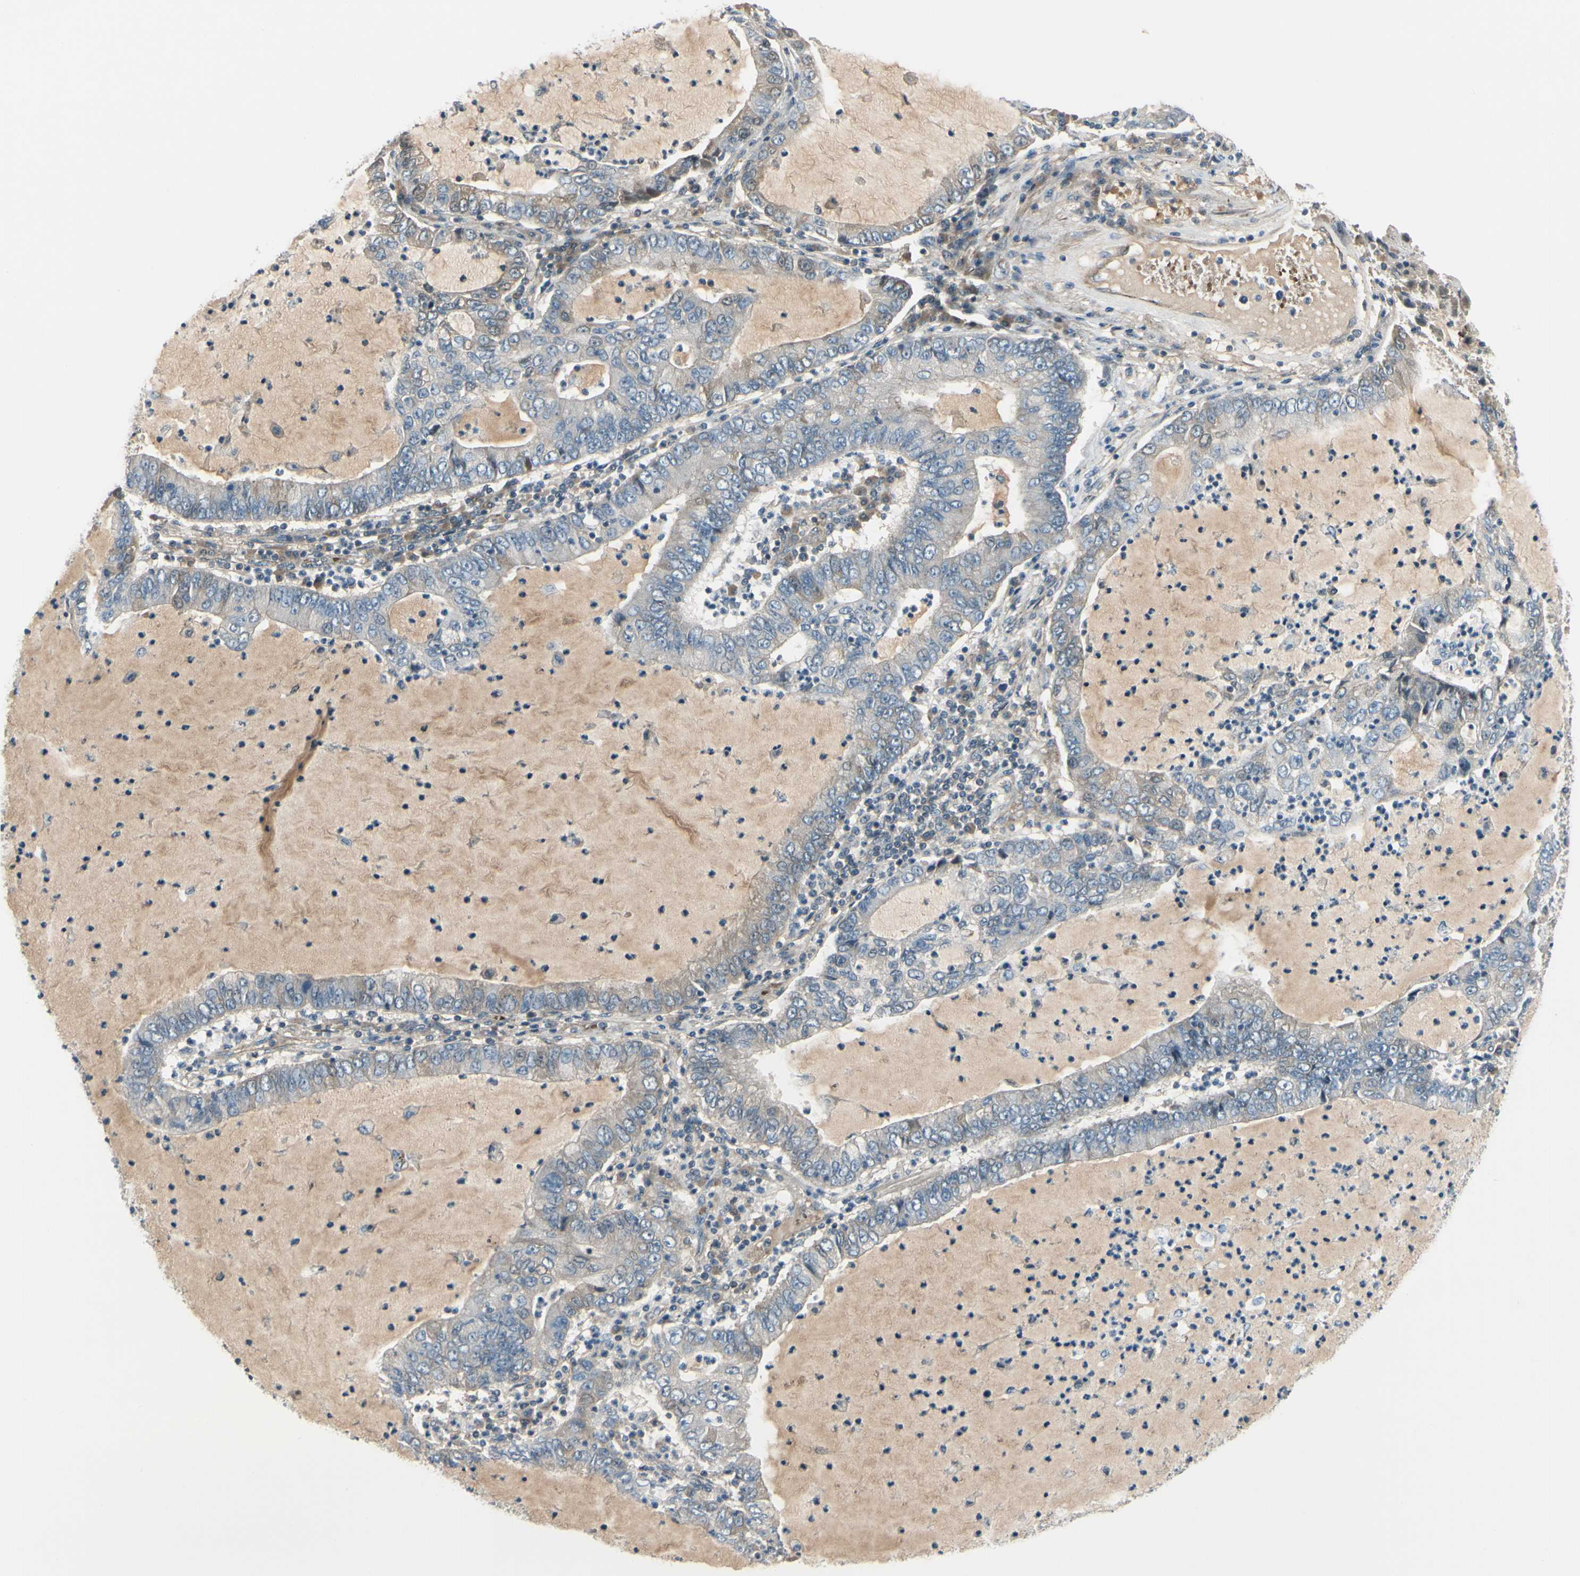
{"staining": {"intensity": "weak", "quantity": "<25%", "location": "cytoplasmic/membranous"}, "tissue": "lung cancer", "cell_type": "Tumor cells", "image_type": "cancer", "snomed": [{"axis": "morphology", "description": "Adenocarcinoma, NOS"}, {"axis": "topography", "description": "Lung"}], "caption": "The image demonstrates no staining of tumor cells in lung cancer (adenocarcinoma). (DAB (3,3'-diaminobenzidine) IHC visualized using brightfield microscopy, high magnification).", "gene": "PPP3CB", "patient": {"sex": "female", "age": 51}}